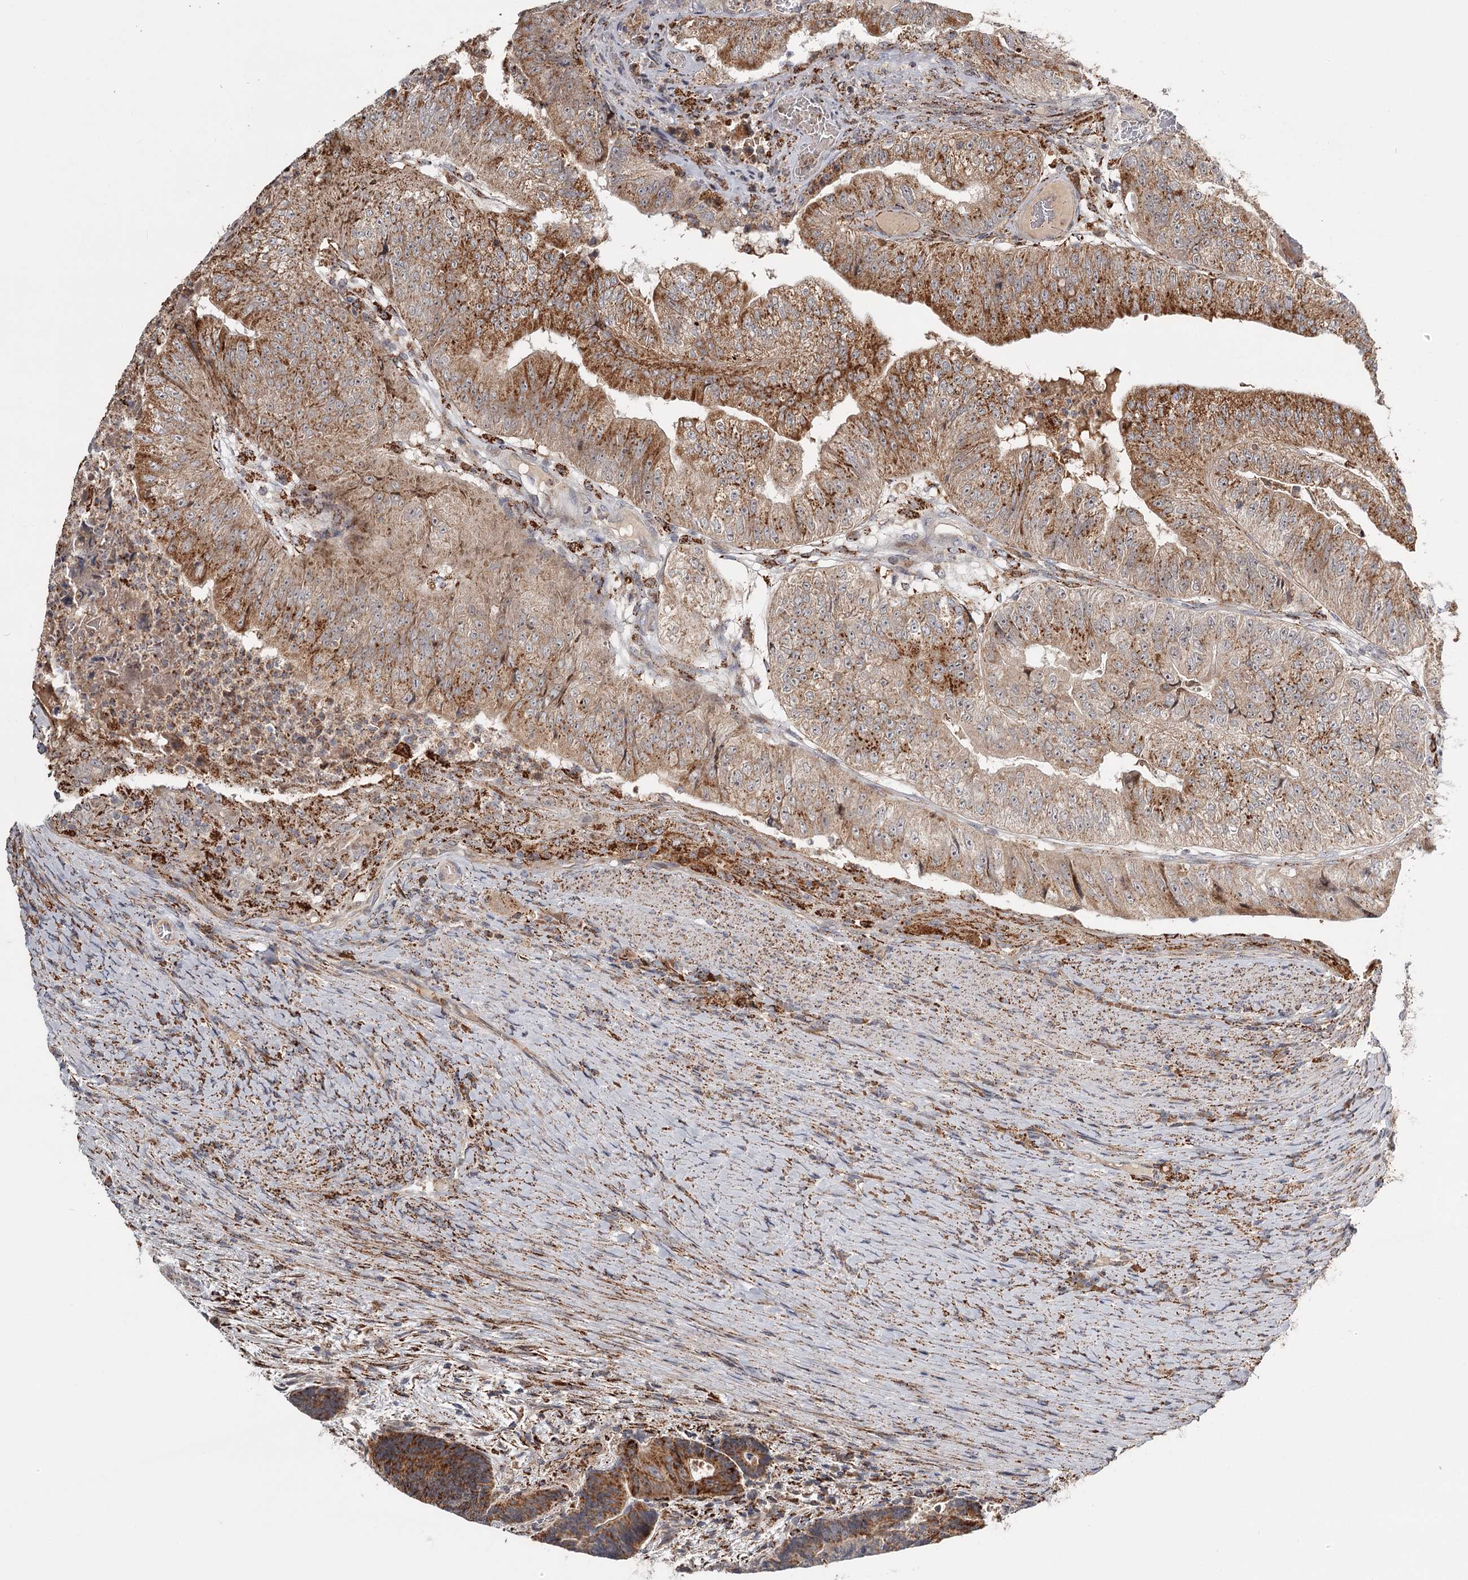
{"staining": {"intensity": "moderate", "quantity": ">75%", "location": "cytoplasmic/membranous"}, "tissue": "colorectal cancer", "cell_type": "Tumor cells", "image_type": "cancer", "snomed": [{"axis": "morphology", "description": "Adenocarcinoma, NOS"}, {"axis": "topography", "description": "Colon"}], "caption": "Colorectal cancer was stained to show a protein in brown. There is medium levels of moderate cytoplasmic/membranous staining in about >75% of tumor cells.", "gene": "CDC123", "patient": {"sex": "female", "age": 67}}